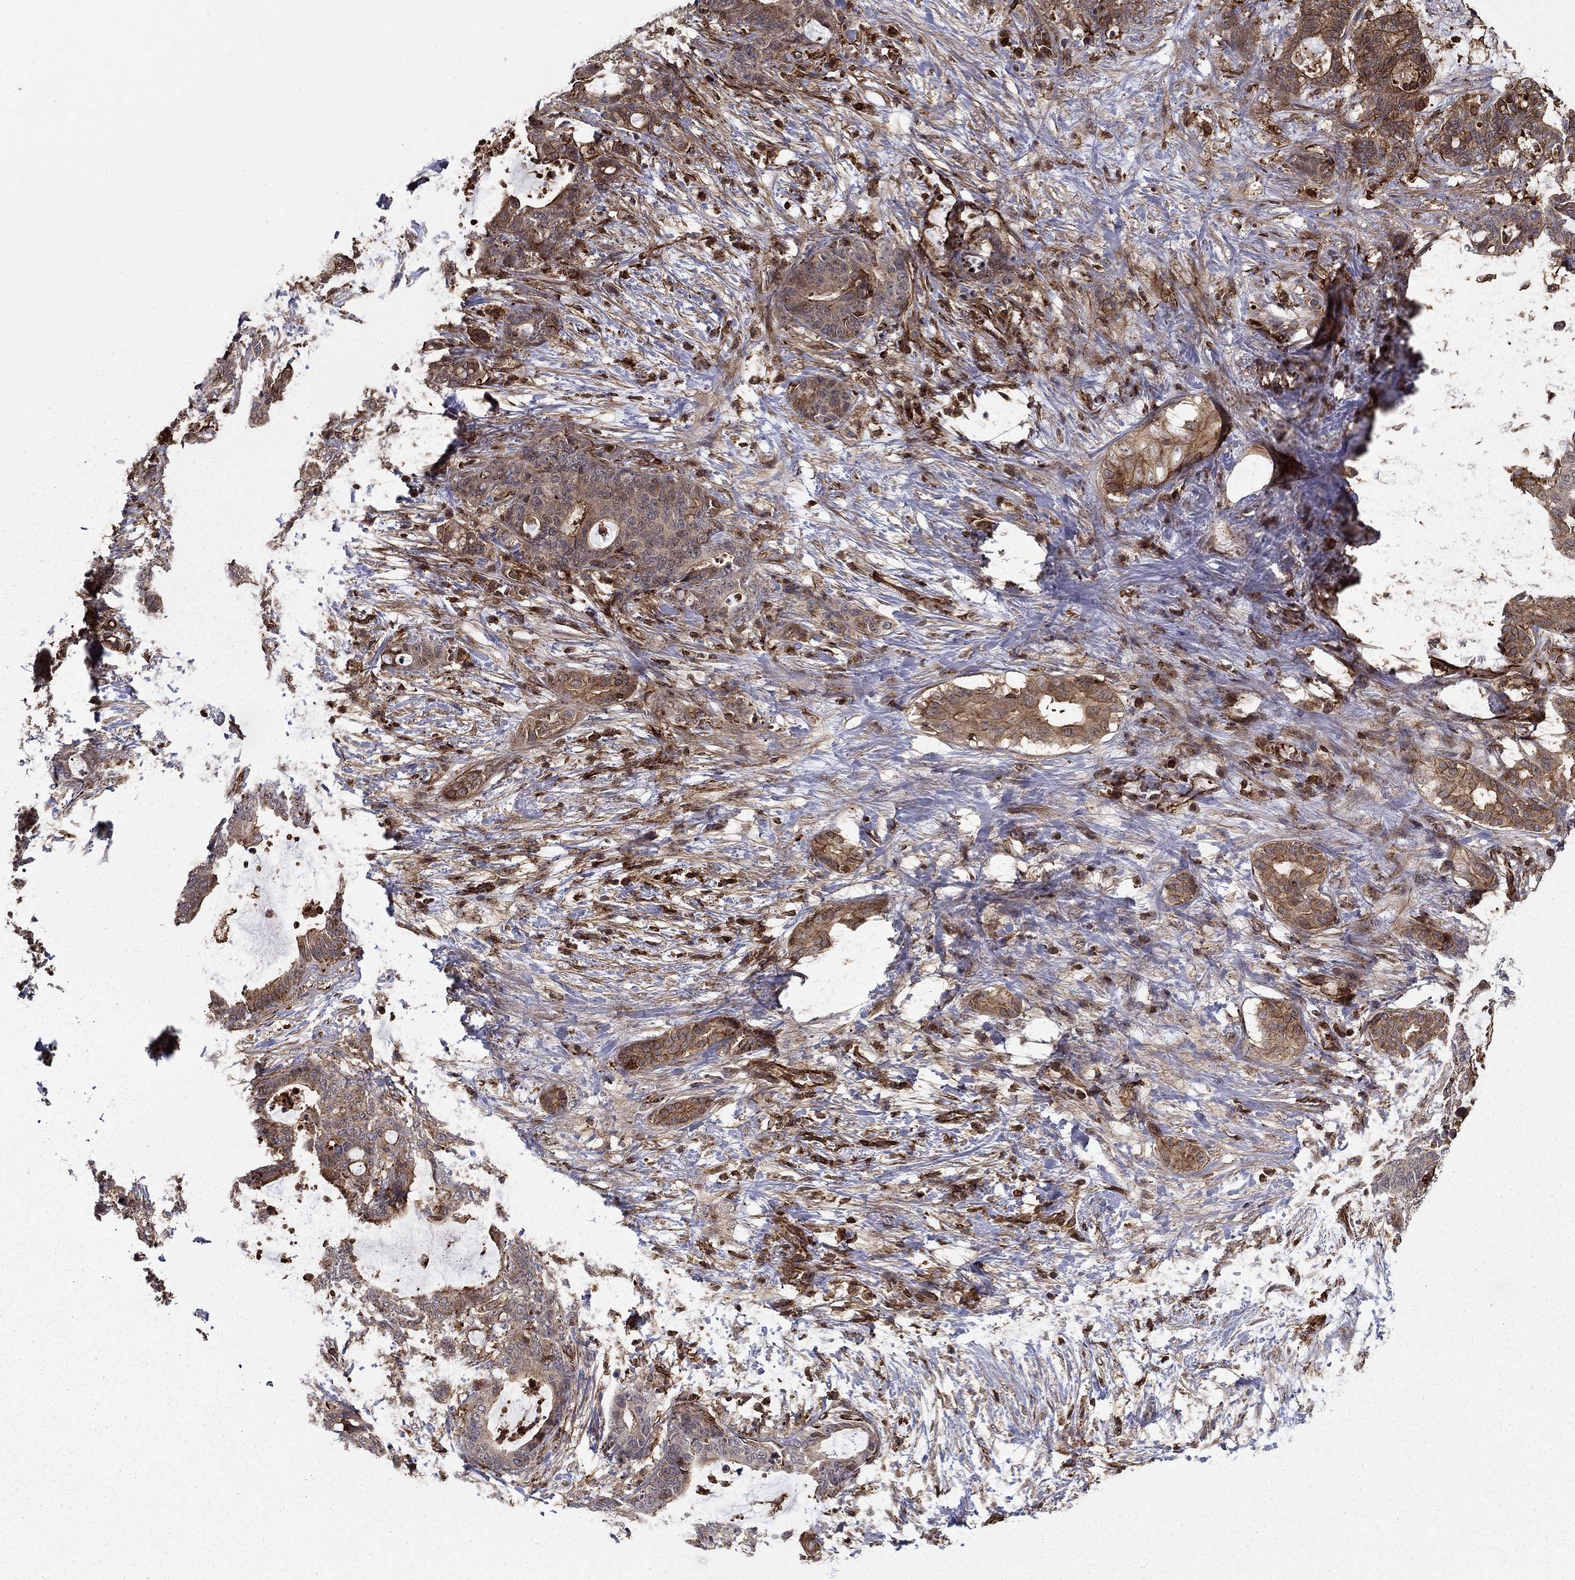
{"staining": {"intensity": "moderate", "quantity": "25%-75%", "location": "cytoplasmic/membranous"}, "tissue": "liver cancer", "cell_type": "Tumor cells", "image_type": "cancer", "snomed": [{"axis": "morphology", "description": "Cholangiocarcinoma"}, {"axis": "topography", "description": "Liver"}], "caption": "Human liver cancer stained for a protein (brown) shows moderate cytoplasmic/membranous positive expression in about 25%-75% of tumor cells.", "gene": "ADM", "patient": {"sex": "female", "age": 73}}